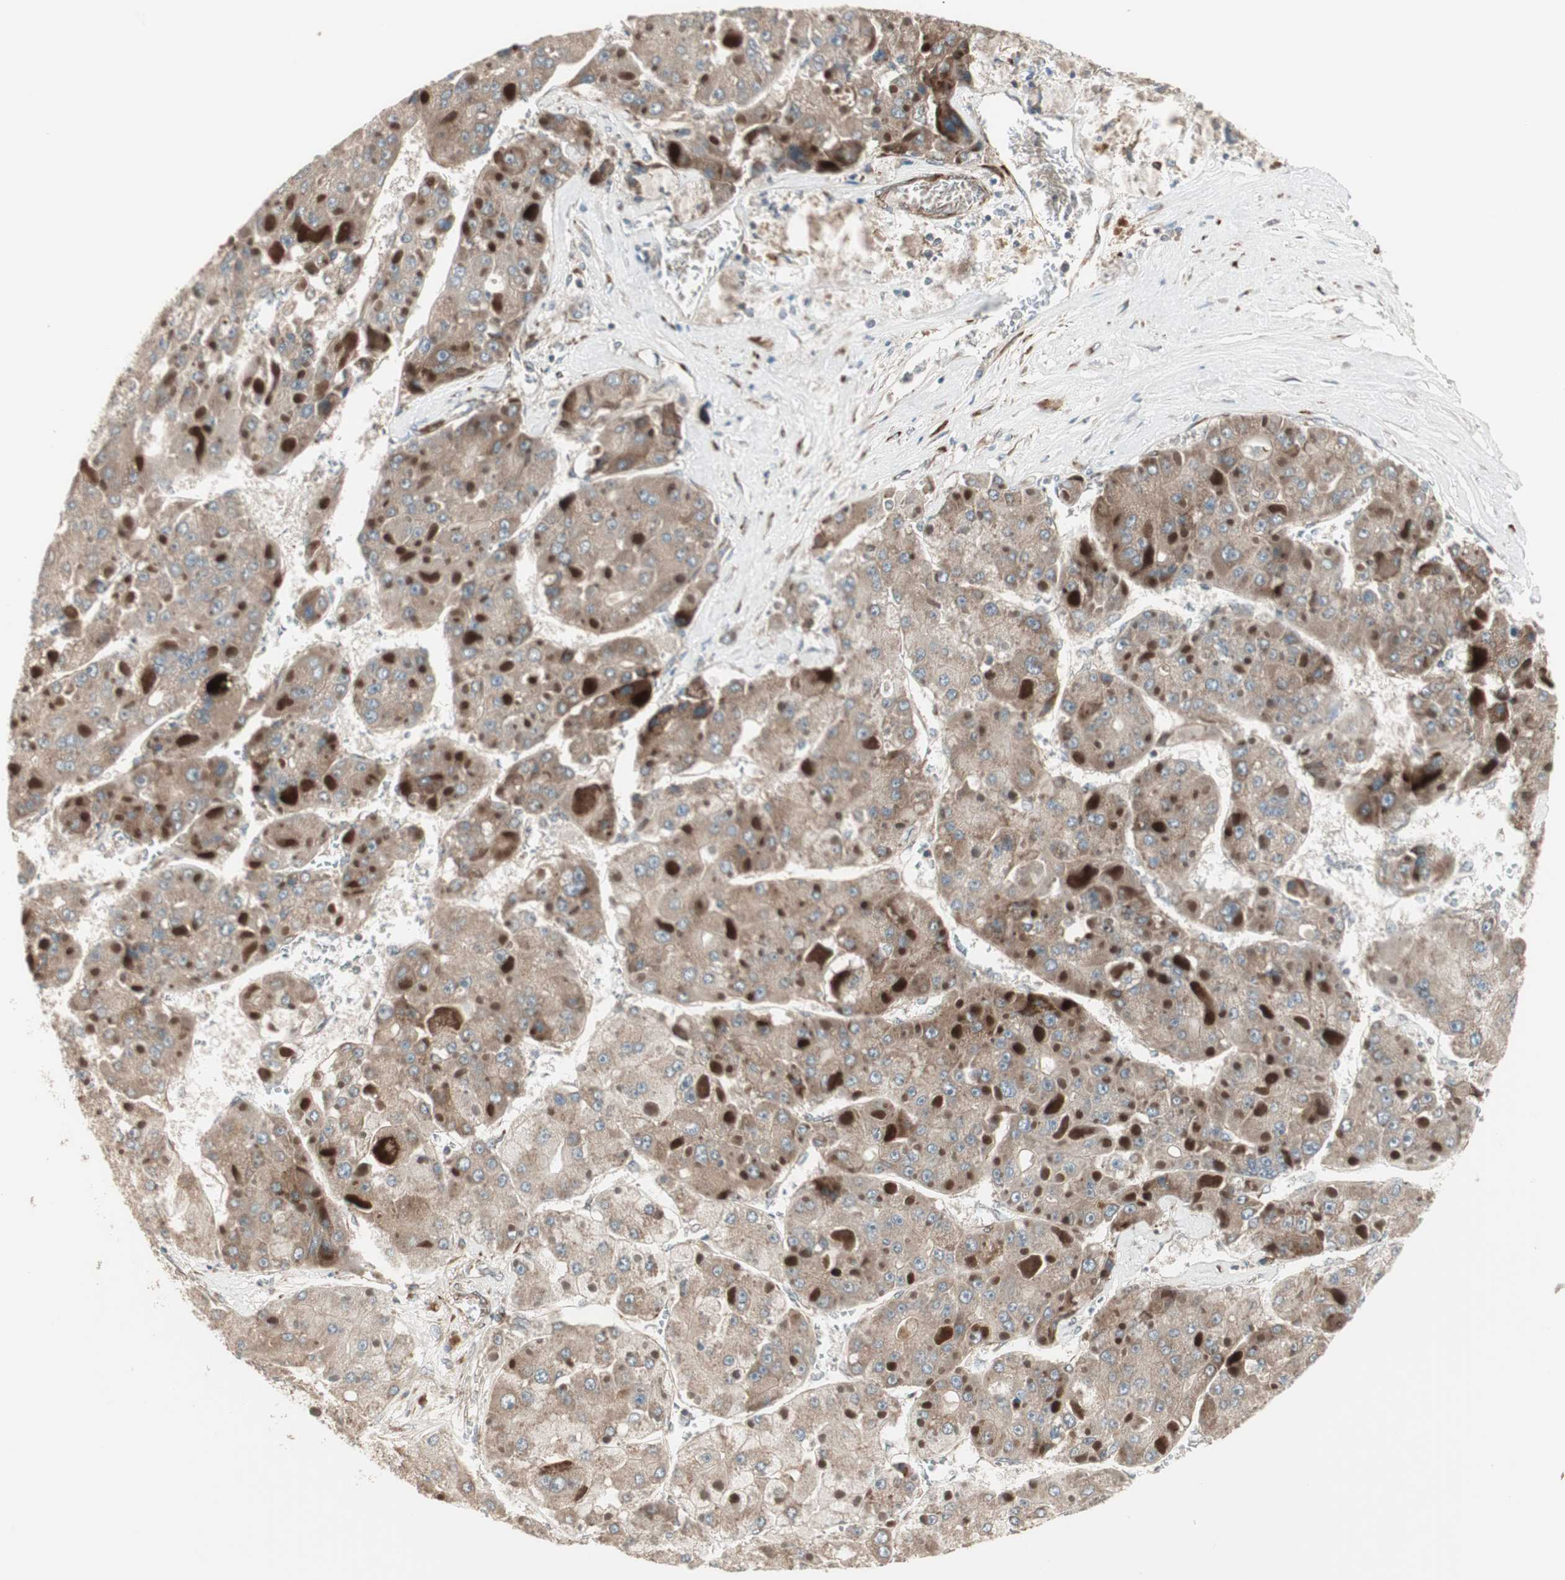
{"staining": {"intensity": "strong", "quantity": "25%-75%", "location": "cytoplasmic/membranous"}, "tissue": "liver cancer", "cell_type": "Tumor cells", "image_type": "cancer", "snomed": [{"axis": "morphology", "description": "Carcinoma, Hepatocellular, NOS"}, {"axis": "topography", "description": "Liver"}], "caption": "Liver cancer (hepatocellular carcinoma) tissue displays strong cytoplasmic/membranous staining in about 25%-75% of tumor cells, visualized by immunohistochemistry.", "gene": "PPP2R5E", "patient": {"sex": "female", "age": 73}}